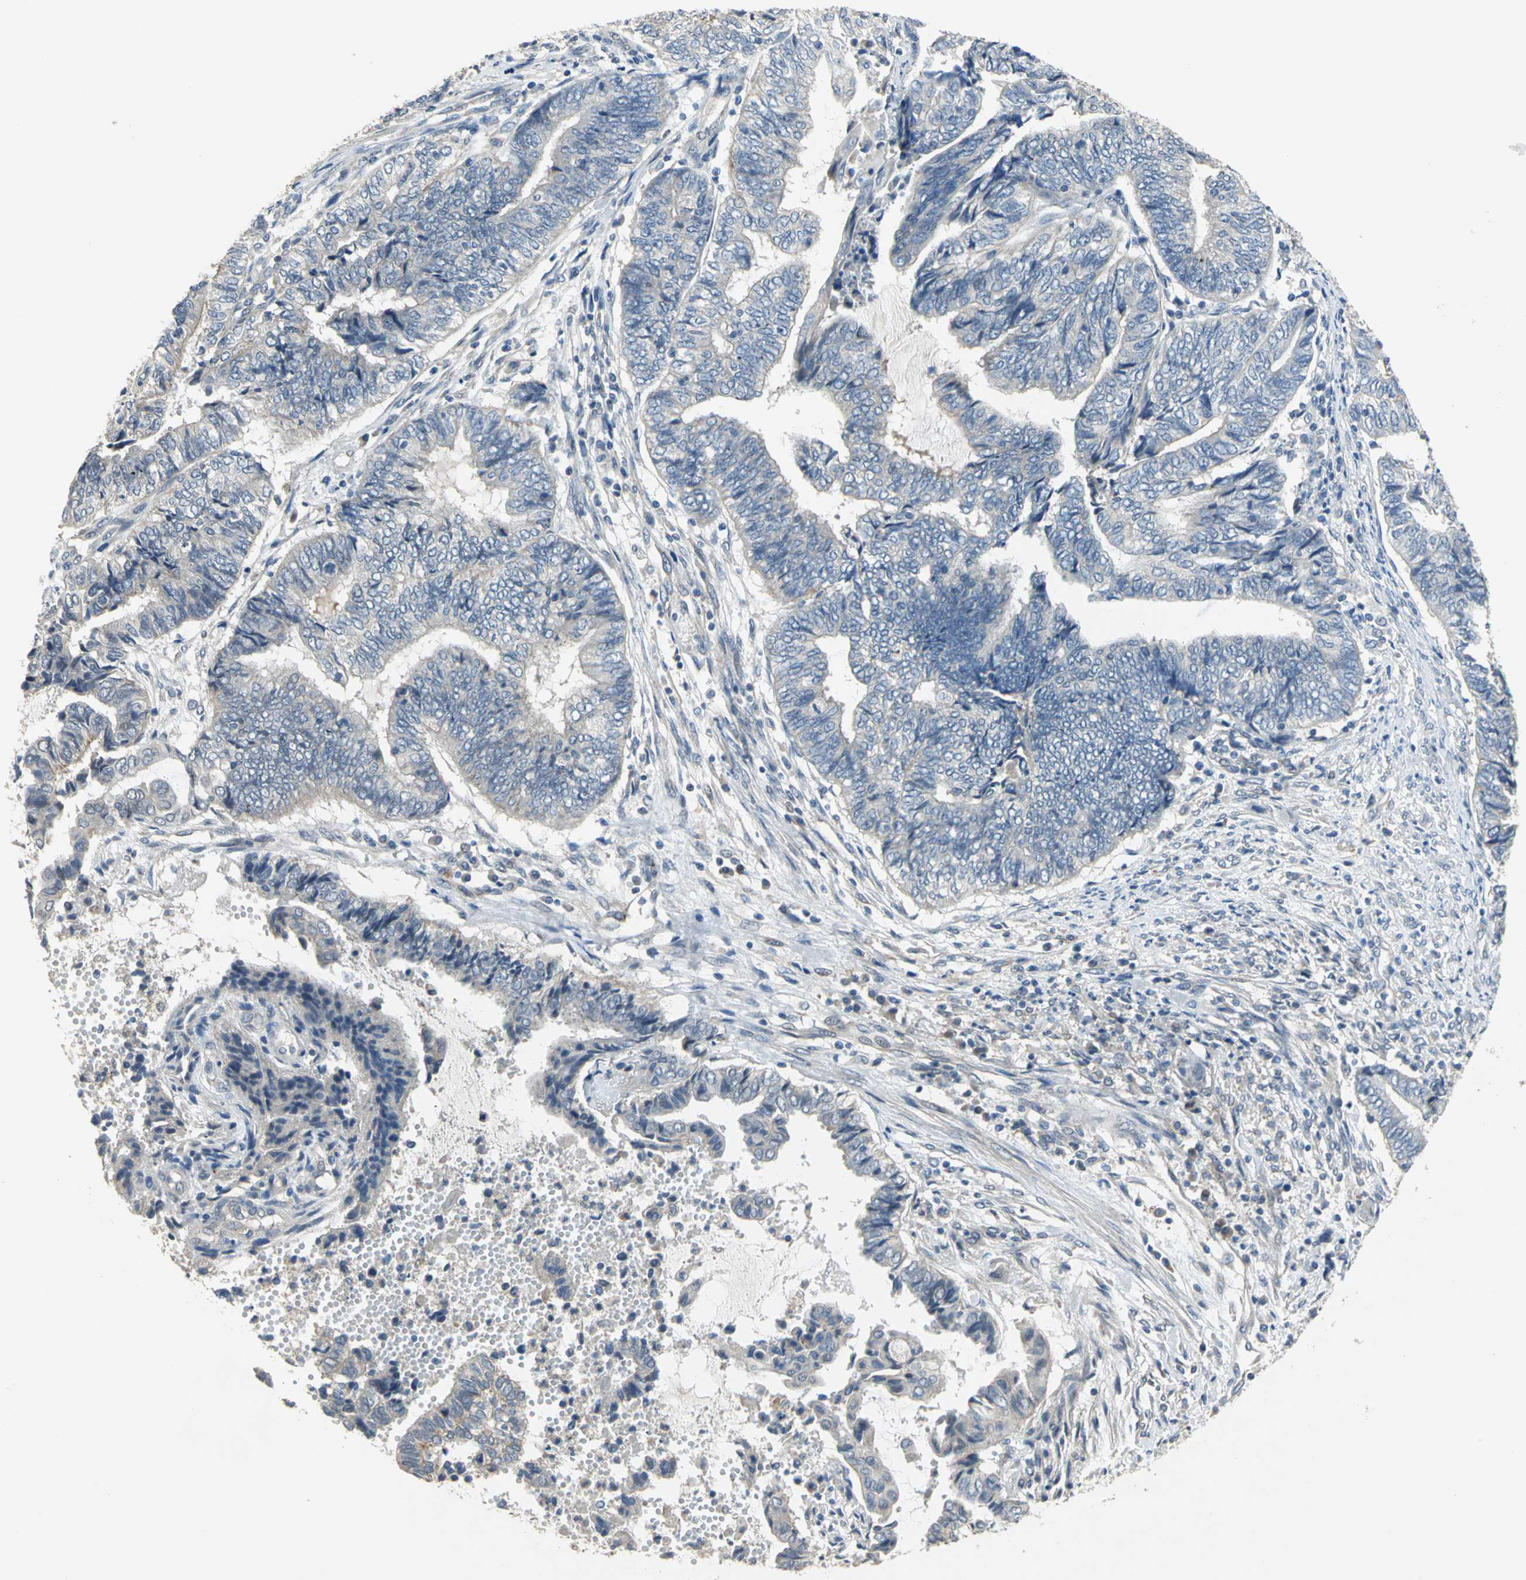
{"staining": {"intensity": "negative", "quantity": "none", "location": "none"}, "tissue": "endometrial cancer", "cell_type": "Tumor cells", "image_type": "cancer", "snomed": [{"axis": "morphology", "description": "Adenocarcinoma, NOS"}, {"axis": "topography", "description": "Uterus"}, {"axis": "topography", "description": "Endometrium"}], "caption": "IHC of human endometrial cancer (adenocarcinoma) demonstrates no positivity in tumor cells.", "gene": "IL17RB", "patient": {"sex": "female", "age": 70}}